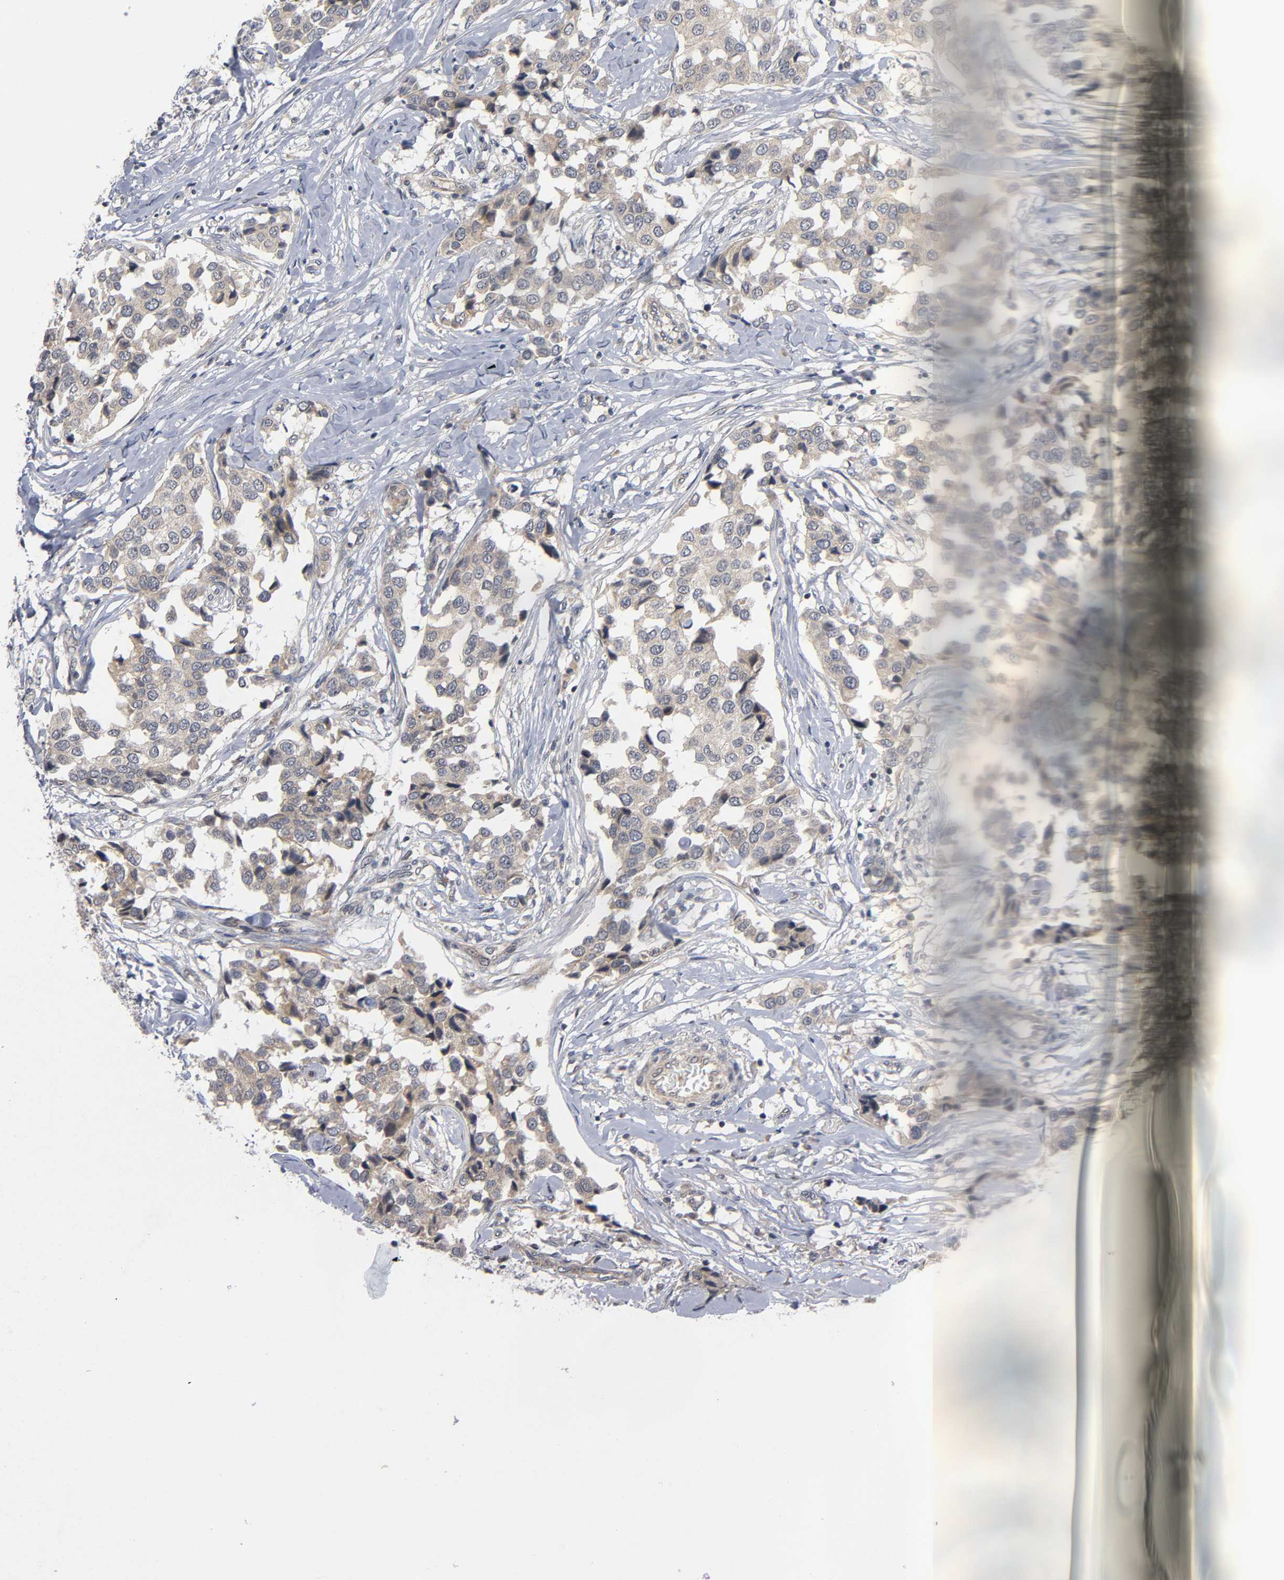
{"staining": {"intensity": "moderate", "quantity": ">75%", "location": "cytoplasmic/membranous"}, "tissue": "breast cancer", "cell_type": "Tumor cells", "image_type": "cancer", "snomed": [{"axis": "morphology", "description": "Duct carcinoma"}, {"axis": "topography", "description": "Breast"}], "caption": "Tumor cells show medium levels of moderate cytoplasmic/membranous positivity in approximately >75% of cells in human breast infiltrating ductal carcinoma.", "gene": "MAPK8", "patient": {"sex": "female", "age": 80}}